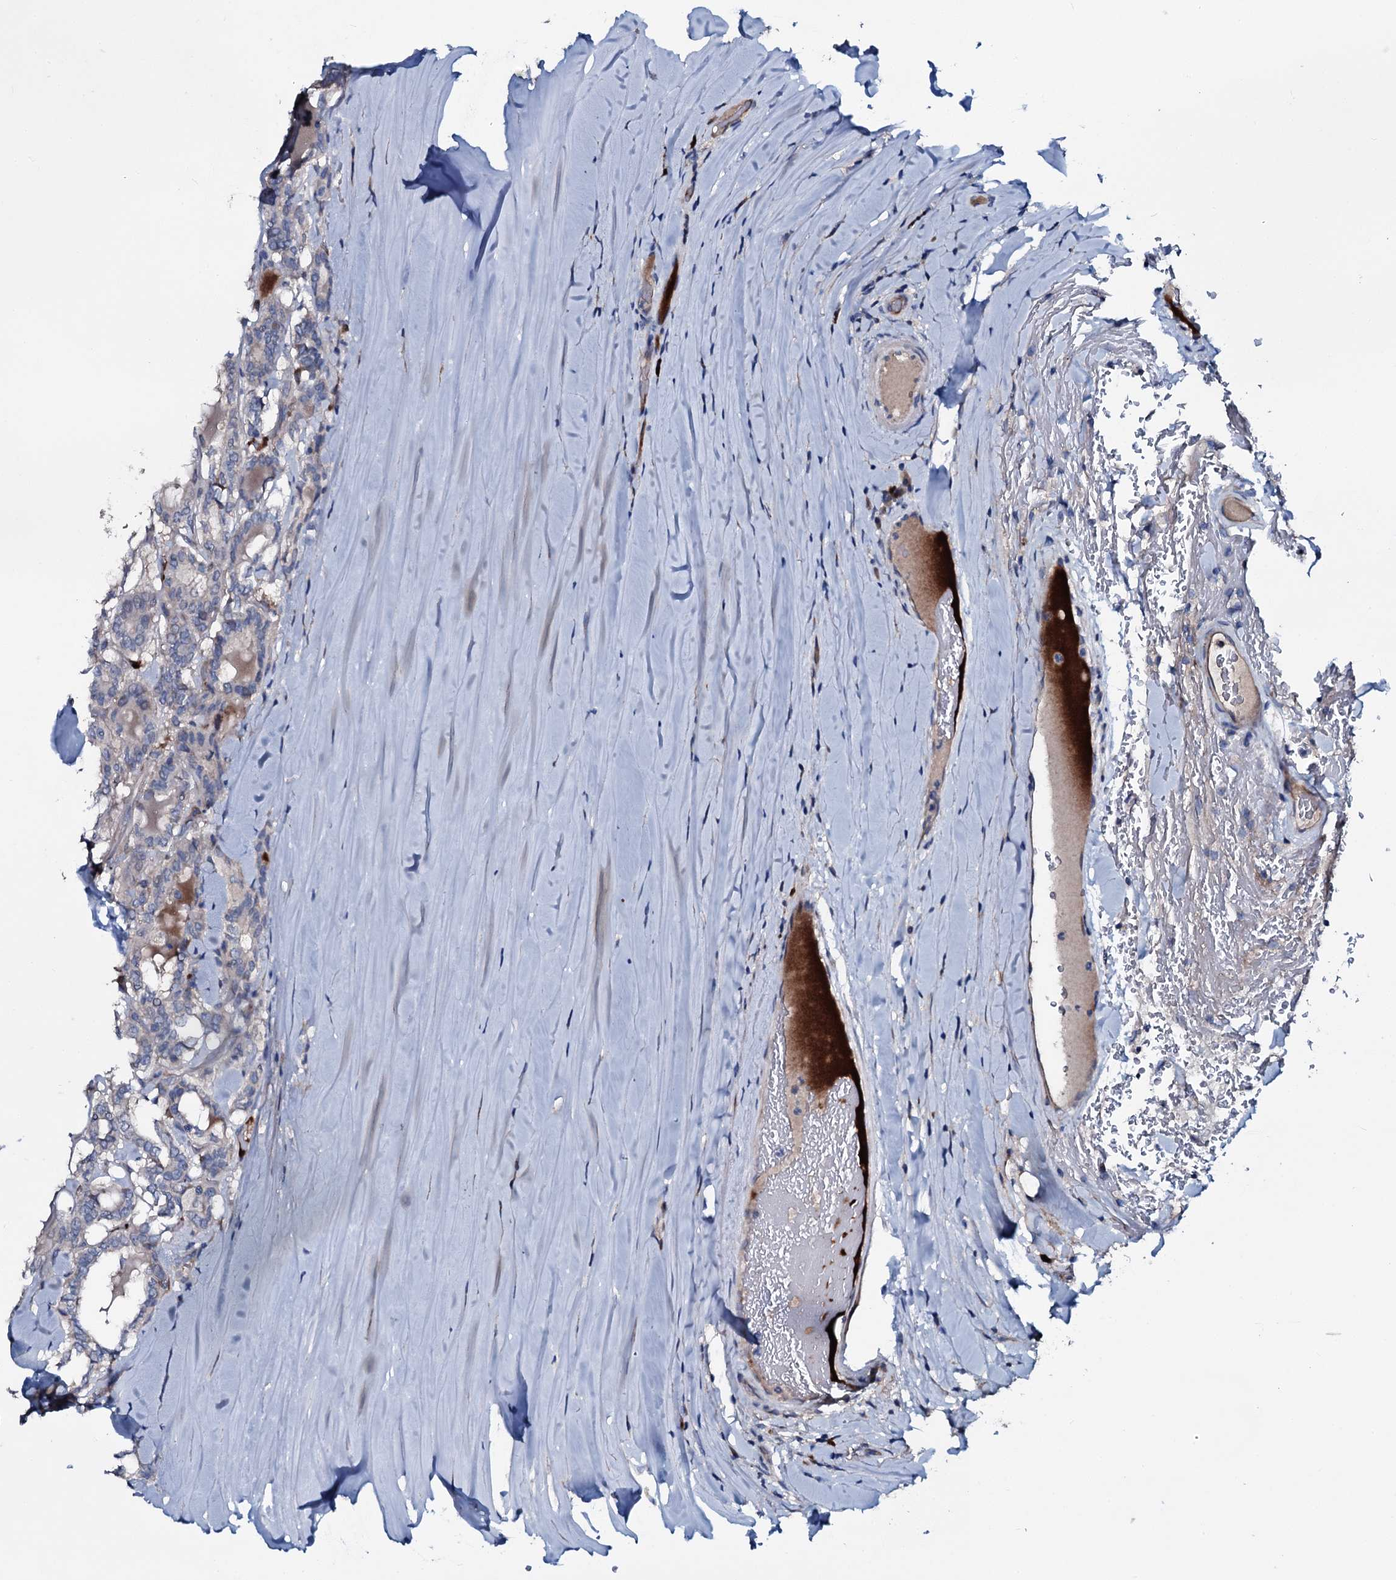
{"staining": {"intensity": "negative", "quantity": "none", "location": "none"}, "tissue": "thyroid cancer", "cell_type": "Tumor cells", "image_type": "cancer", "snomed": [{"axis": "morphology", "description": "Papillary adenocarcinoma, NOS"}, {"axis": "topography", "description": "Thyroid gland"}], "caption": "DAB (3,3'-diaminobenzidine) immunohistochemical staining of human thyroid cancer (papillary adenocarcinoma) reveals no significant positivity in tumor cells.", "gene": "IL12B", "patient": {"sex": "female", "age": 72}}